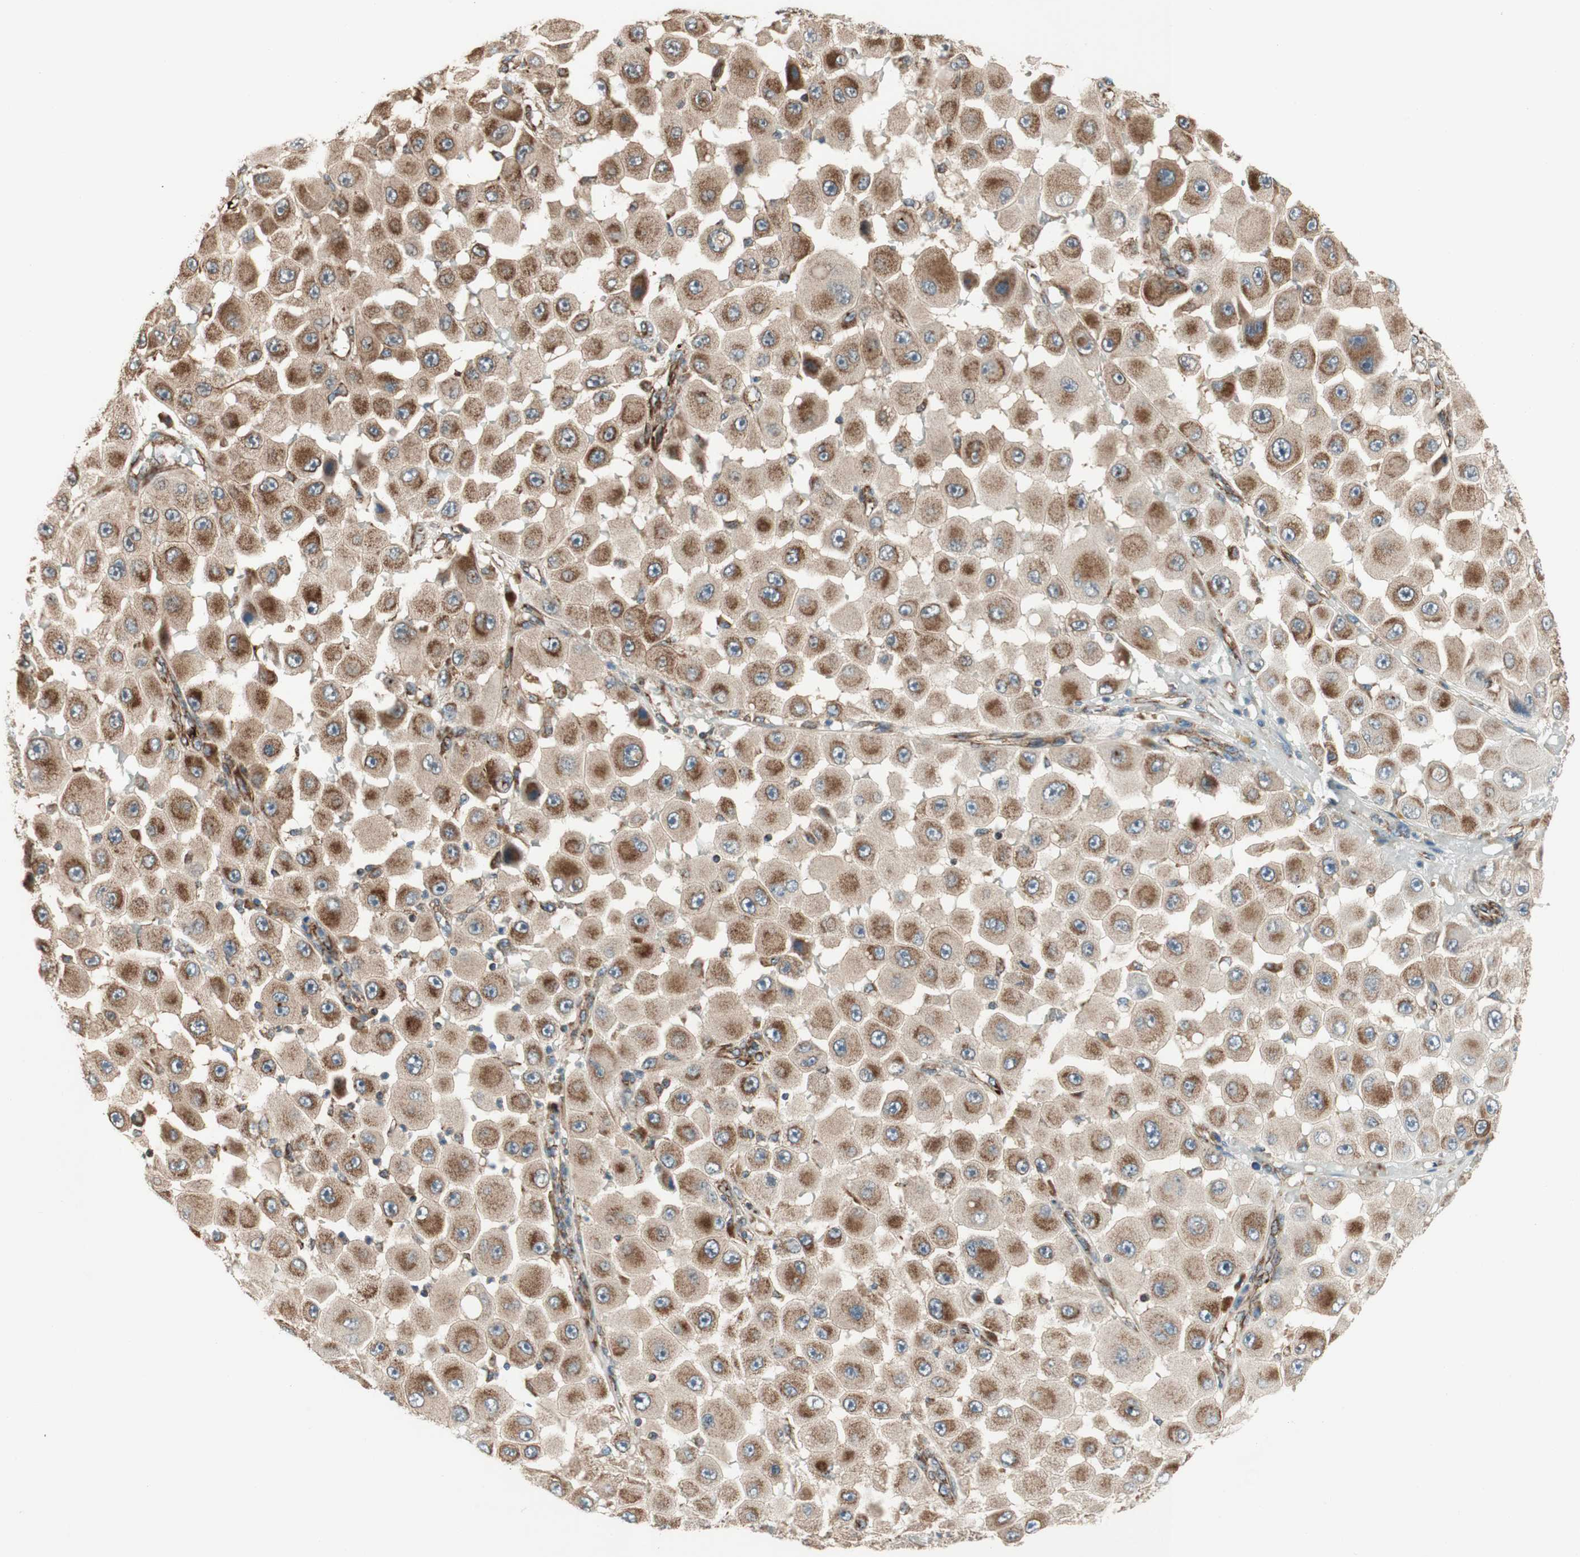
{"staining": {"intensity": "moderate", "quantity": ">75%", "location": "cytoplasmic/membranous"}, "tissue": "melanoma", "cell_type": "Tumor cells", "image_type": "cancer", "snomed": [{"axis": "morphology", "description": "Malignant melanoma, NOS"}, {"axis": "topography", "description": "Skin"}], "caption": "Moderate cytoplasmic/membranous protein staining is appreciated in approximately >75% of tumor cells in melanoma.", "gene": "AKAP1", "patient": {"sex": "female", "age": 81}}